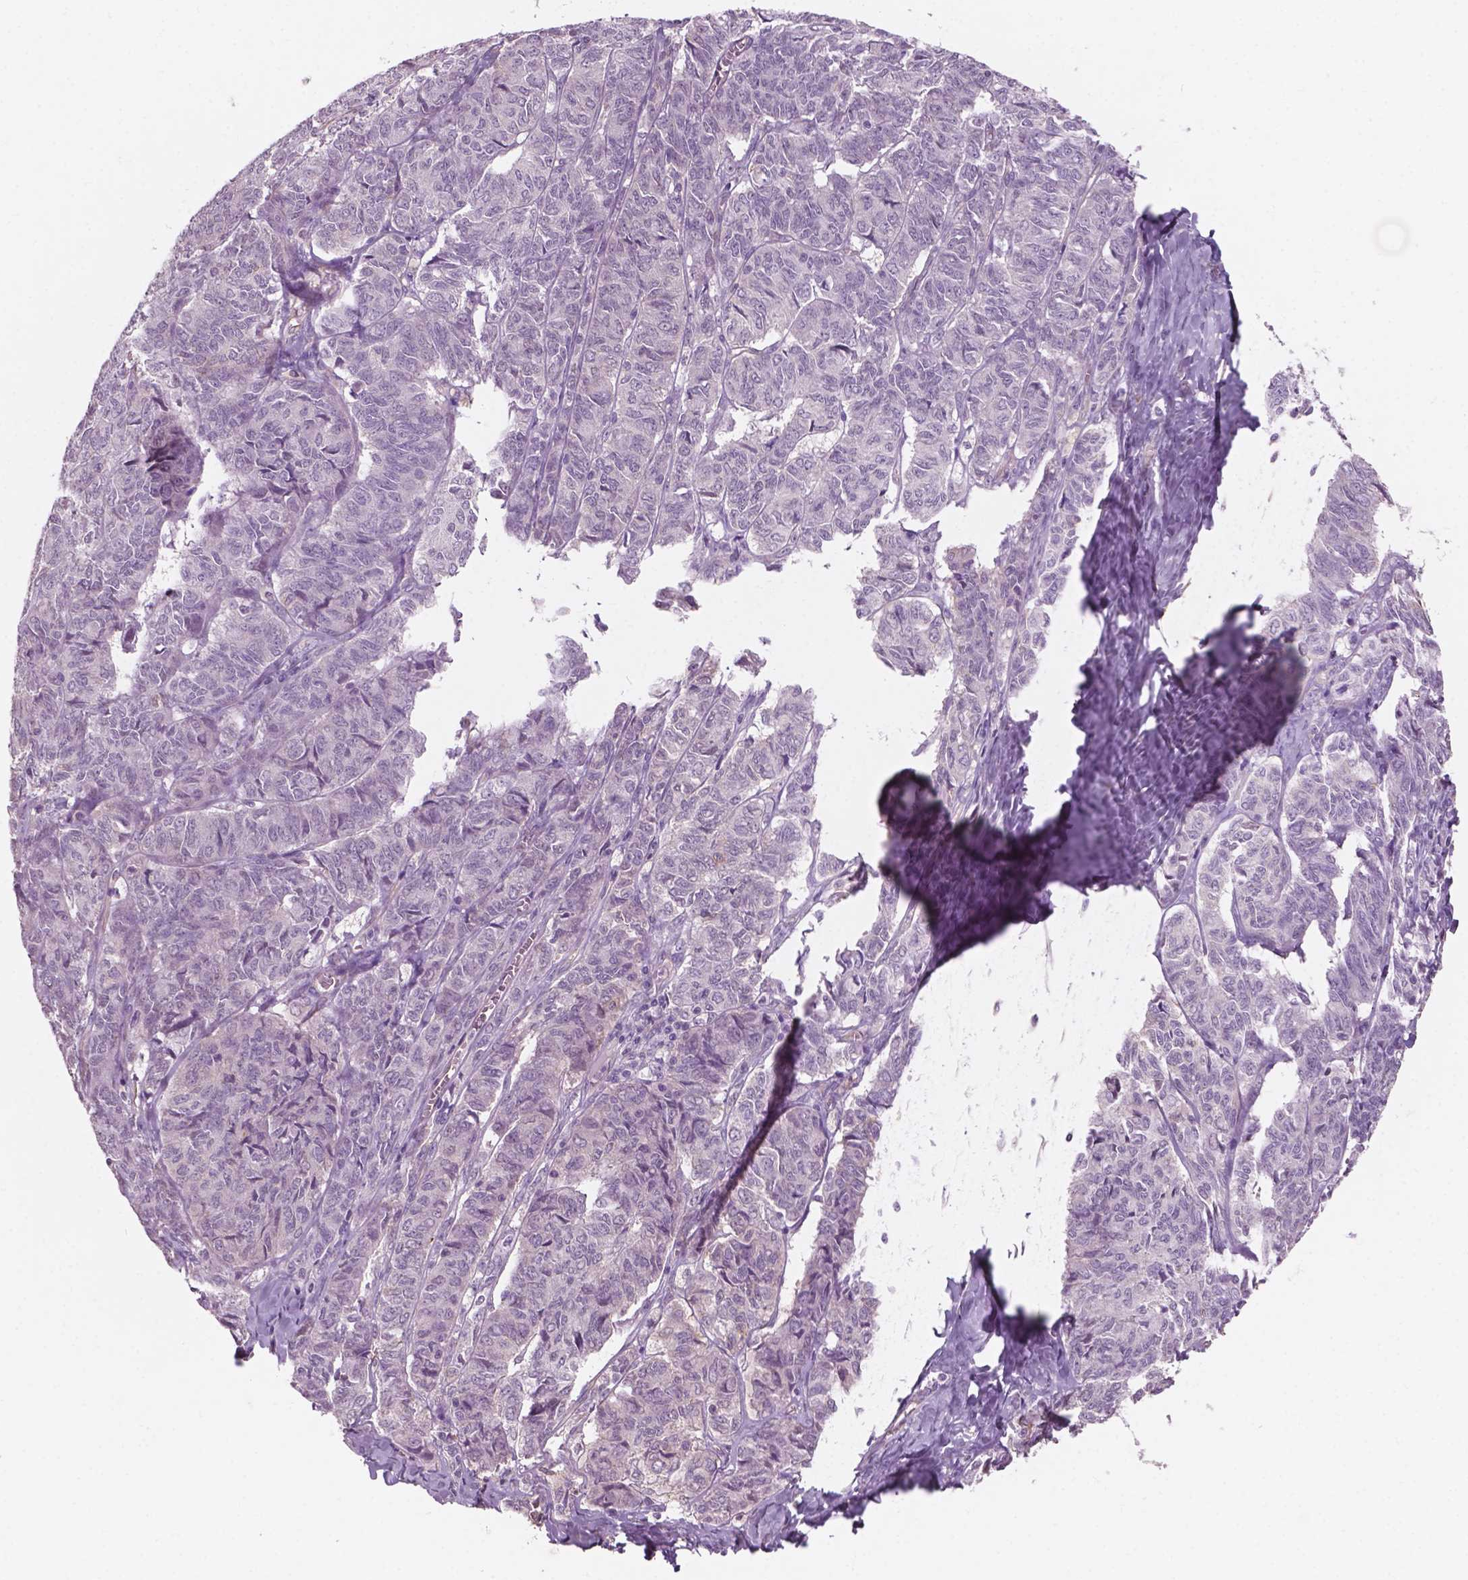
{"staining": {"intensity": "negative", "quantity": "none", "location": "none"}, "tissue": "ovarian cancer", "cell_type": "Tumor cells", "image_type": "cancer", "snomed": [{"axis": "morphology", "description": "Carcinoma, endometroid"}, {"axis": "topography", "description": "Ovary"}], "caption": "A histopathology image of endometroid carcinoma (ovarian) stained for a protein displays no brown staining in tumor cells. Brightfield microscopy of IHC stained with DAB (3,3'-diaminobenzidine) (brown) and hematoxylin (blue), captured at high magnification.", "gene": "AWAT1", "patient": {"sex": "female", "age": 80}}